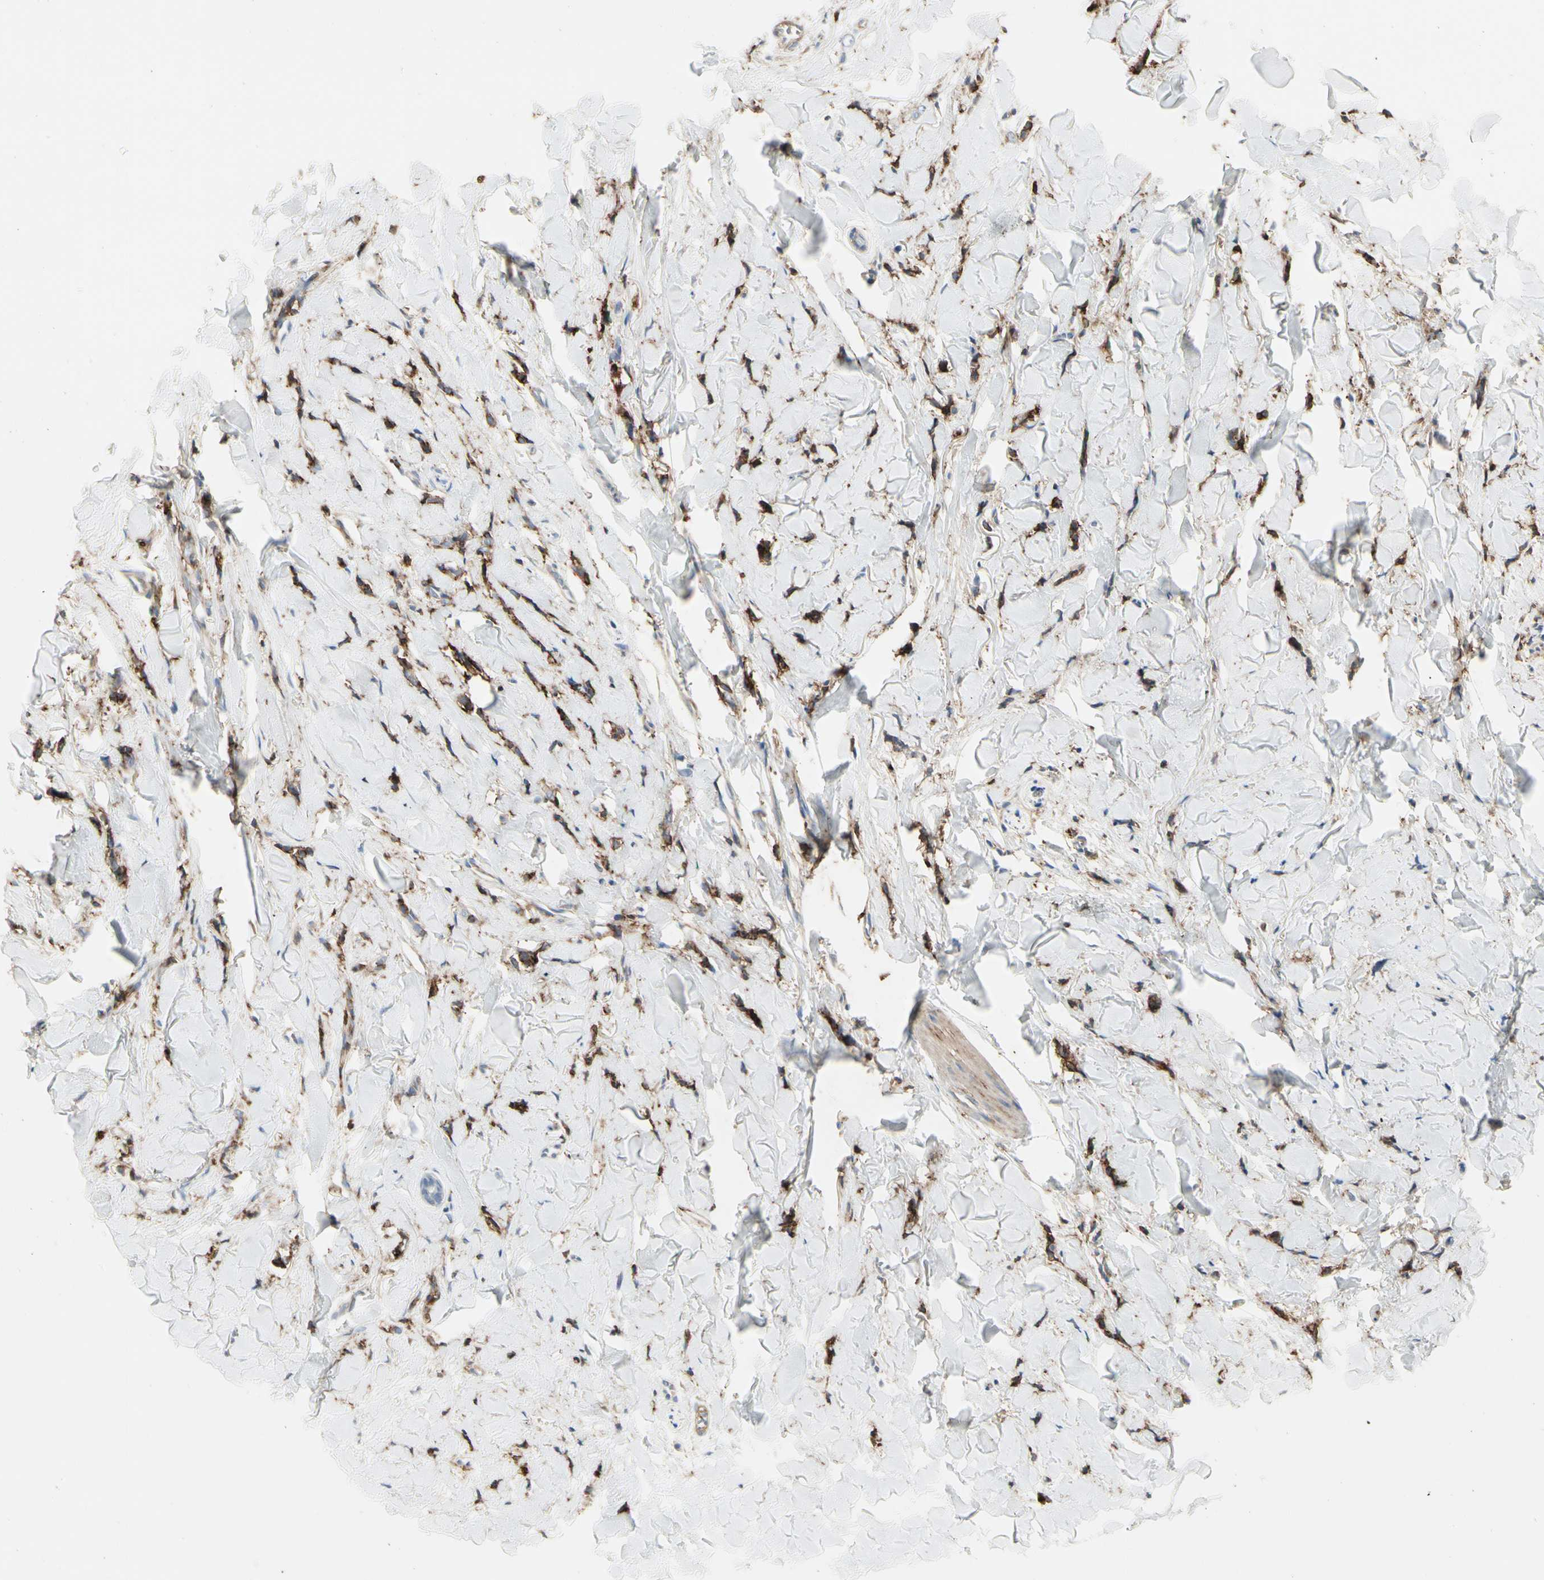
{"staining": {"intensity": "negative", "quantity": "none", "location": "none"}, "tissue": "breast cancer", "cell_type": "Tumor cells", "image_type": "cancer", "snomed": [{"axis": "morphology", "description": "Lobular carcinoma"}, {"axis": "topography", "description": "Skin"}, {"axis": "topography", "description": "Breast"}], "caption": "A photomicrograph of breast cancer stained for a protein displays no brown staining in tumor cells.", "gene": "CLEC2B", "patient": {"sex": "female", "age": 46}}